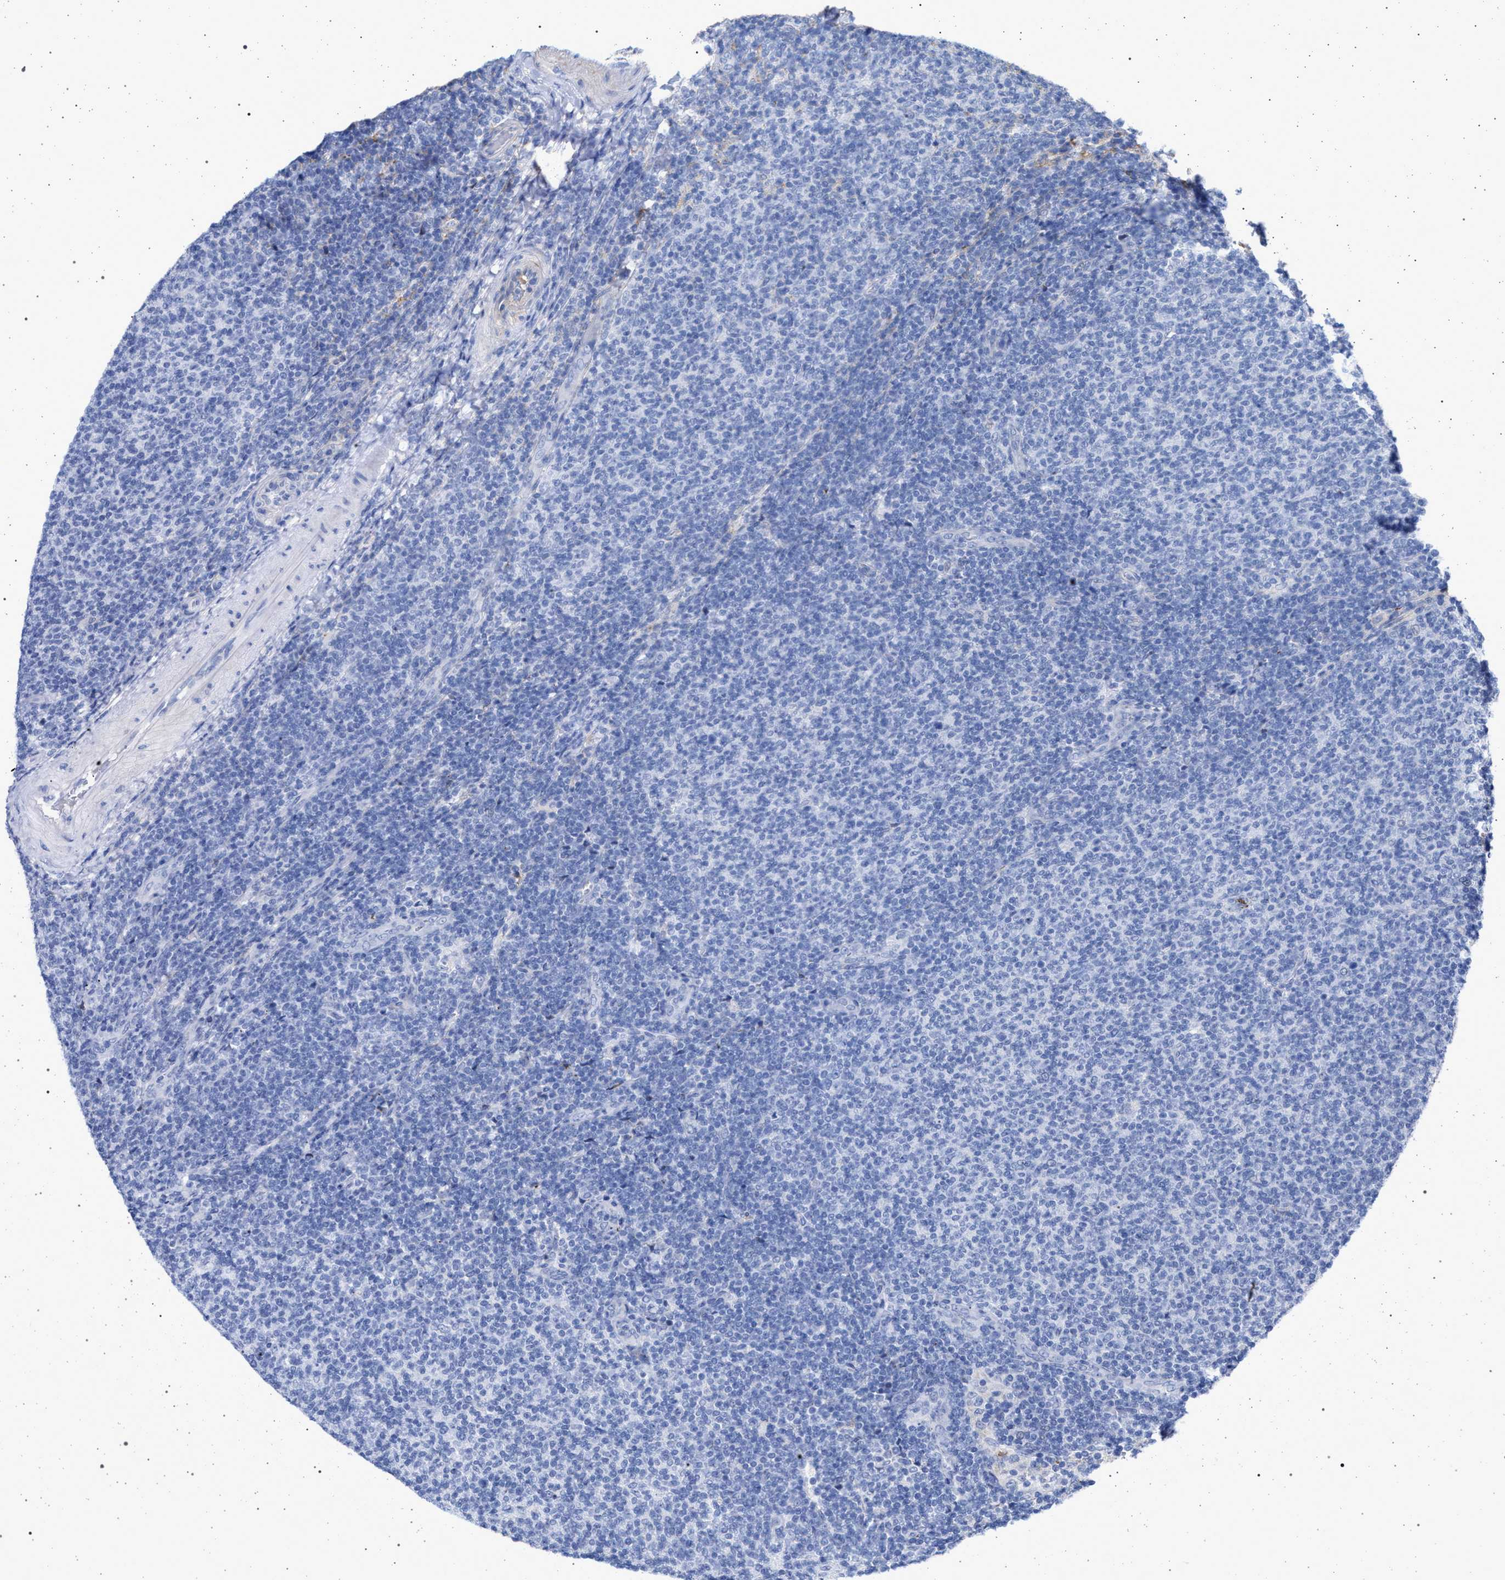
{"staining": {"intensity": "negative", "quantity": "none", "location": "none"}, "tissue": "lymphoma", "cell_type": "Tumor cells", "image_type": "cancer", "snomed": [{"axis": "morphology", "description": "Malignant lymphoma, non-Hodgkin's type, Low grade"}, {"axis": "topography", "description": "Lymph node"}], "caption": "Immunohistochemical staining of low-grade malignant lymphoma, non-Hodgkin's type shows no significant staining in tumor cells.", "gene": "PLG", "patient": {"sex": "male", "age": 66}}